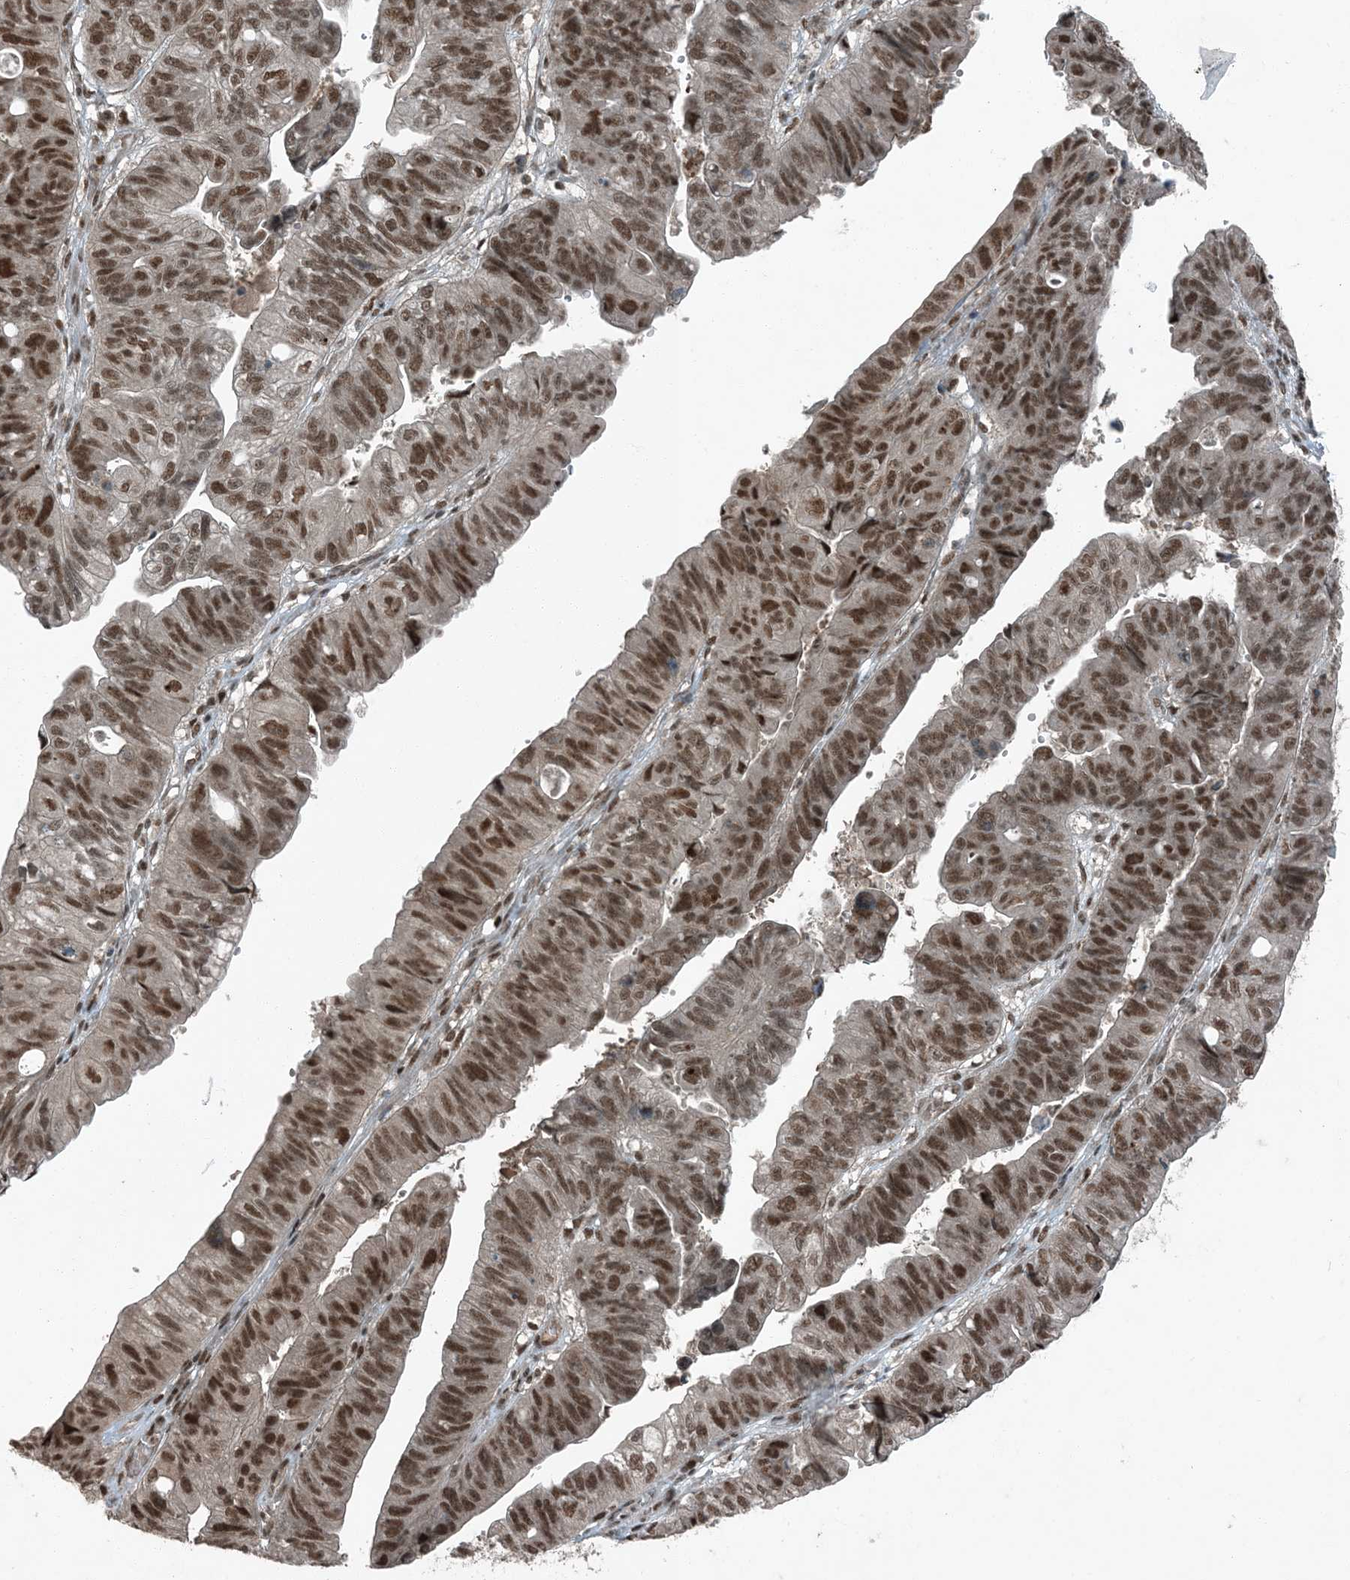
{"staining": {"intensity": "moderate", "quantity": ">75%", "location": "nuclear"}, "tissue": "stomach cancer", "cell_type": "Tumor cells", "image_type": "cancer", "snomed": [{"axis": "morphology", "description": "Adenocarcinoma, NOS"}, {"axis": "topography", "description": "Stomach"}], "caption": "Human stomach cancer stained for a protein (brown) reveals moderate nuclear positive positivity in about >75% of tumor cells.", "gene": "TRAPPC12", "patient": {"sex": "male", "age": 59}}